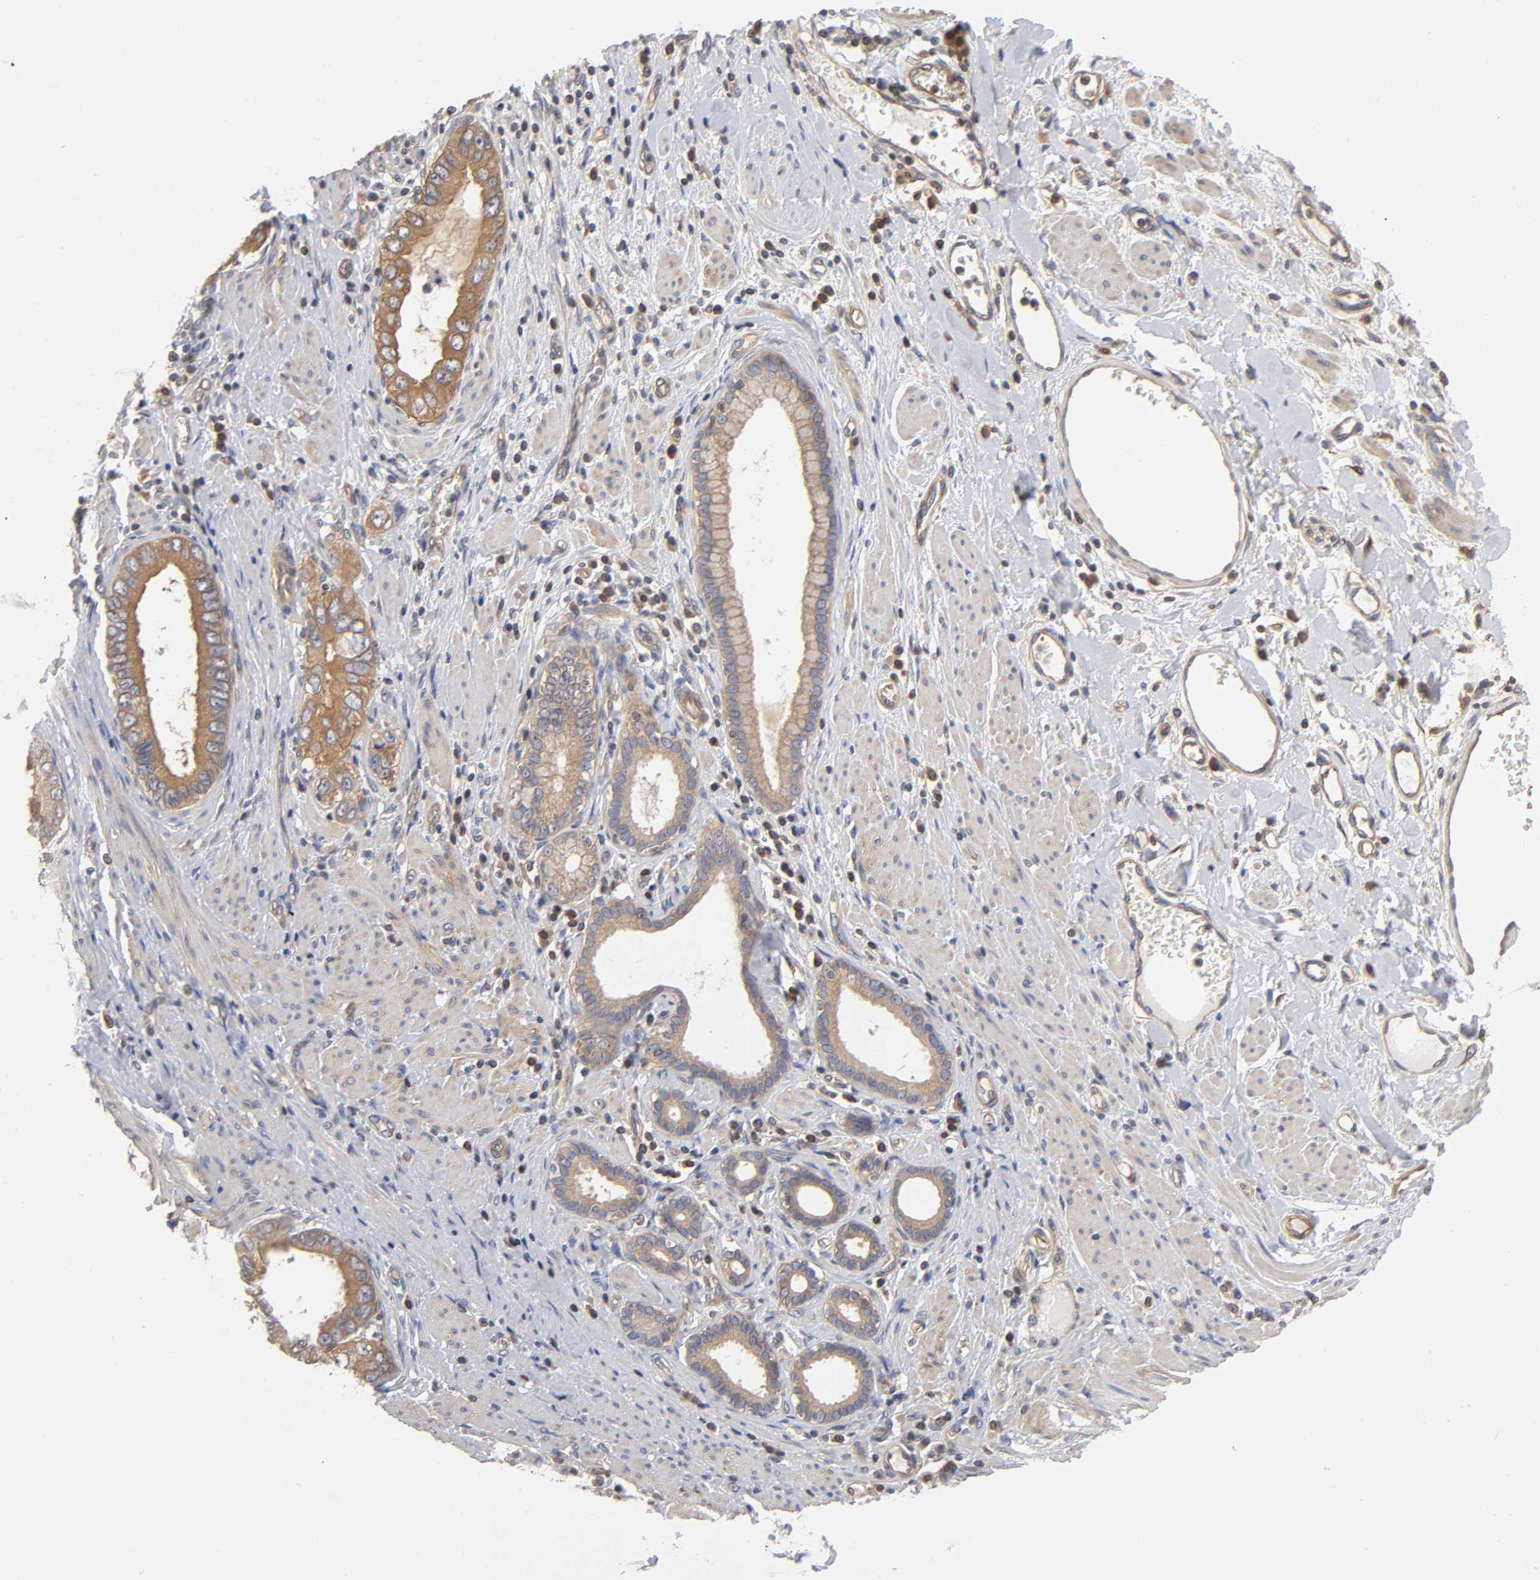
{"staining": {"intensity": "moderate", "quantity": ">75%", "location": "cytoplasmic/membranous"}, "tissue": "pancreatic cancer", "cell_type": "Tumor cells", "image_type": "cancer", "snomed": [{"axis": "morphology", "description": "Normal tissue, NOS"}, {"axis": "topography", "description": "Lymph node"}], "caption": "Tumor cells display moderate cytoplasmic/membranous positivity in about >75% of cells in pancreatic cancer.", "gene": "STRN3", "patient": {"sex": "male", "age": 50}}